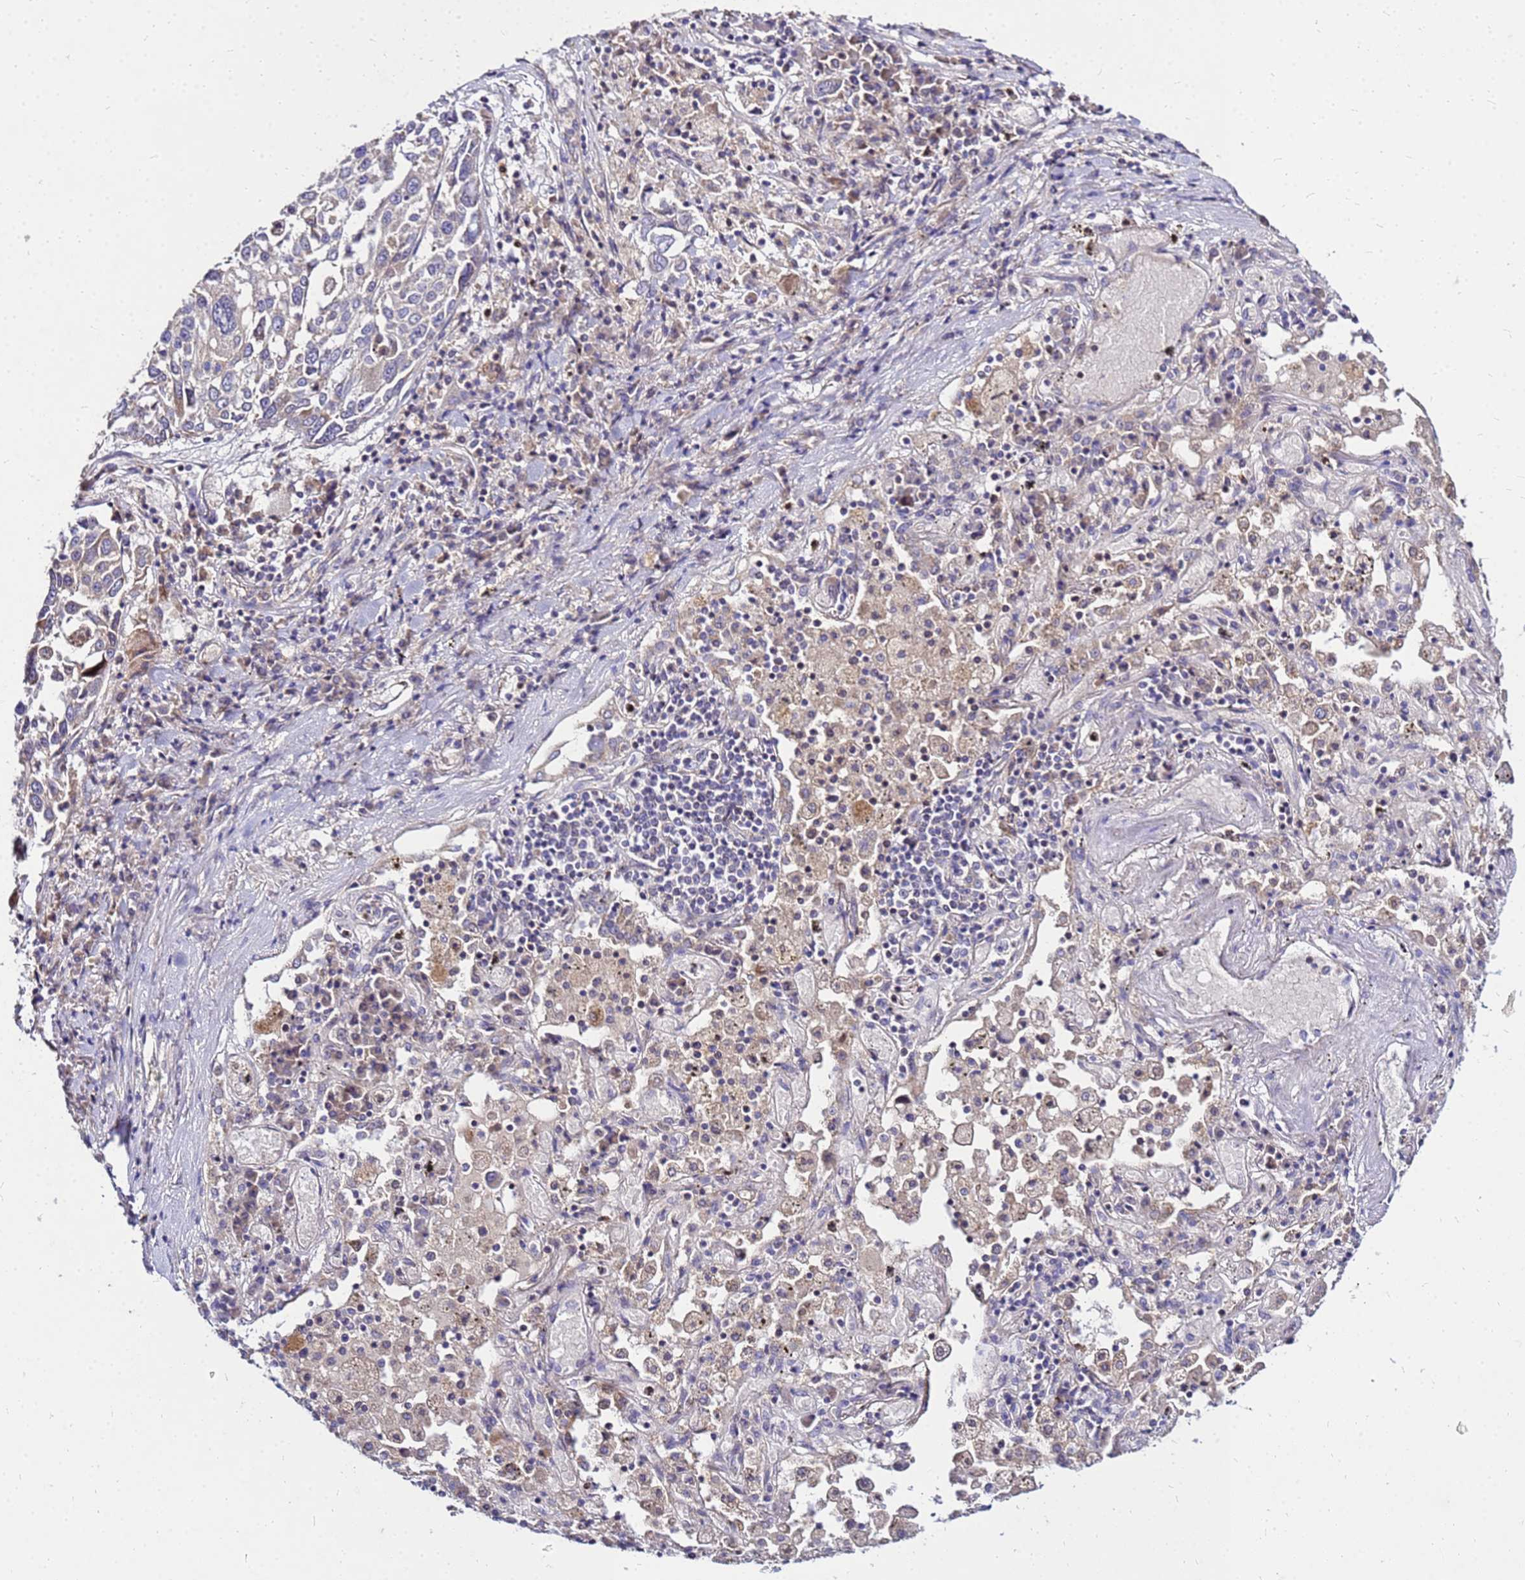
{"staining": {"intensity": "weak", "quantity": "<25%", "location": "cytoplasmic/membranous"}, "tissue": "lung cancer", "cell_type": "Tumor cells", "image_type": "cancer", "snomed": [{"axis": "morphology", "description": "Squamous cell carcinoma, NOS"}, {"axis": "topography", "description": "Lung"}], "caption": "The immunohistochemistry (IHC) histopathology image has no significant positivity in tumor cells of lung cancer (squamous cell carcinoma) tissue.", "gene": "COX14", "patient": {"sex": "male", "age": 65}}